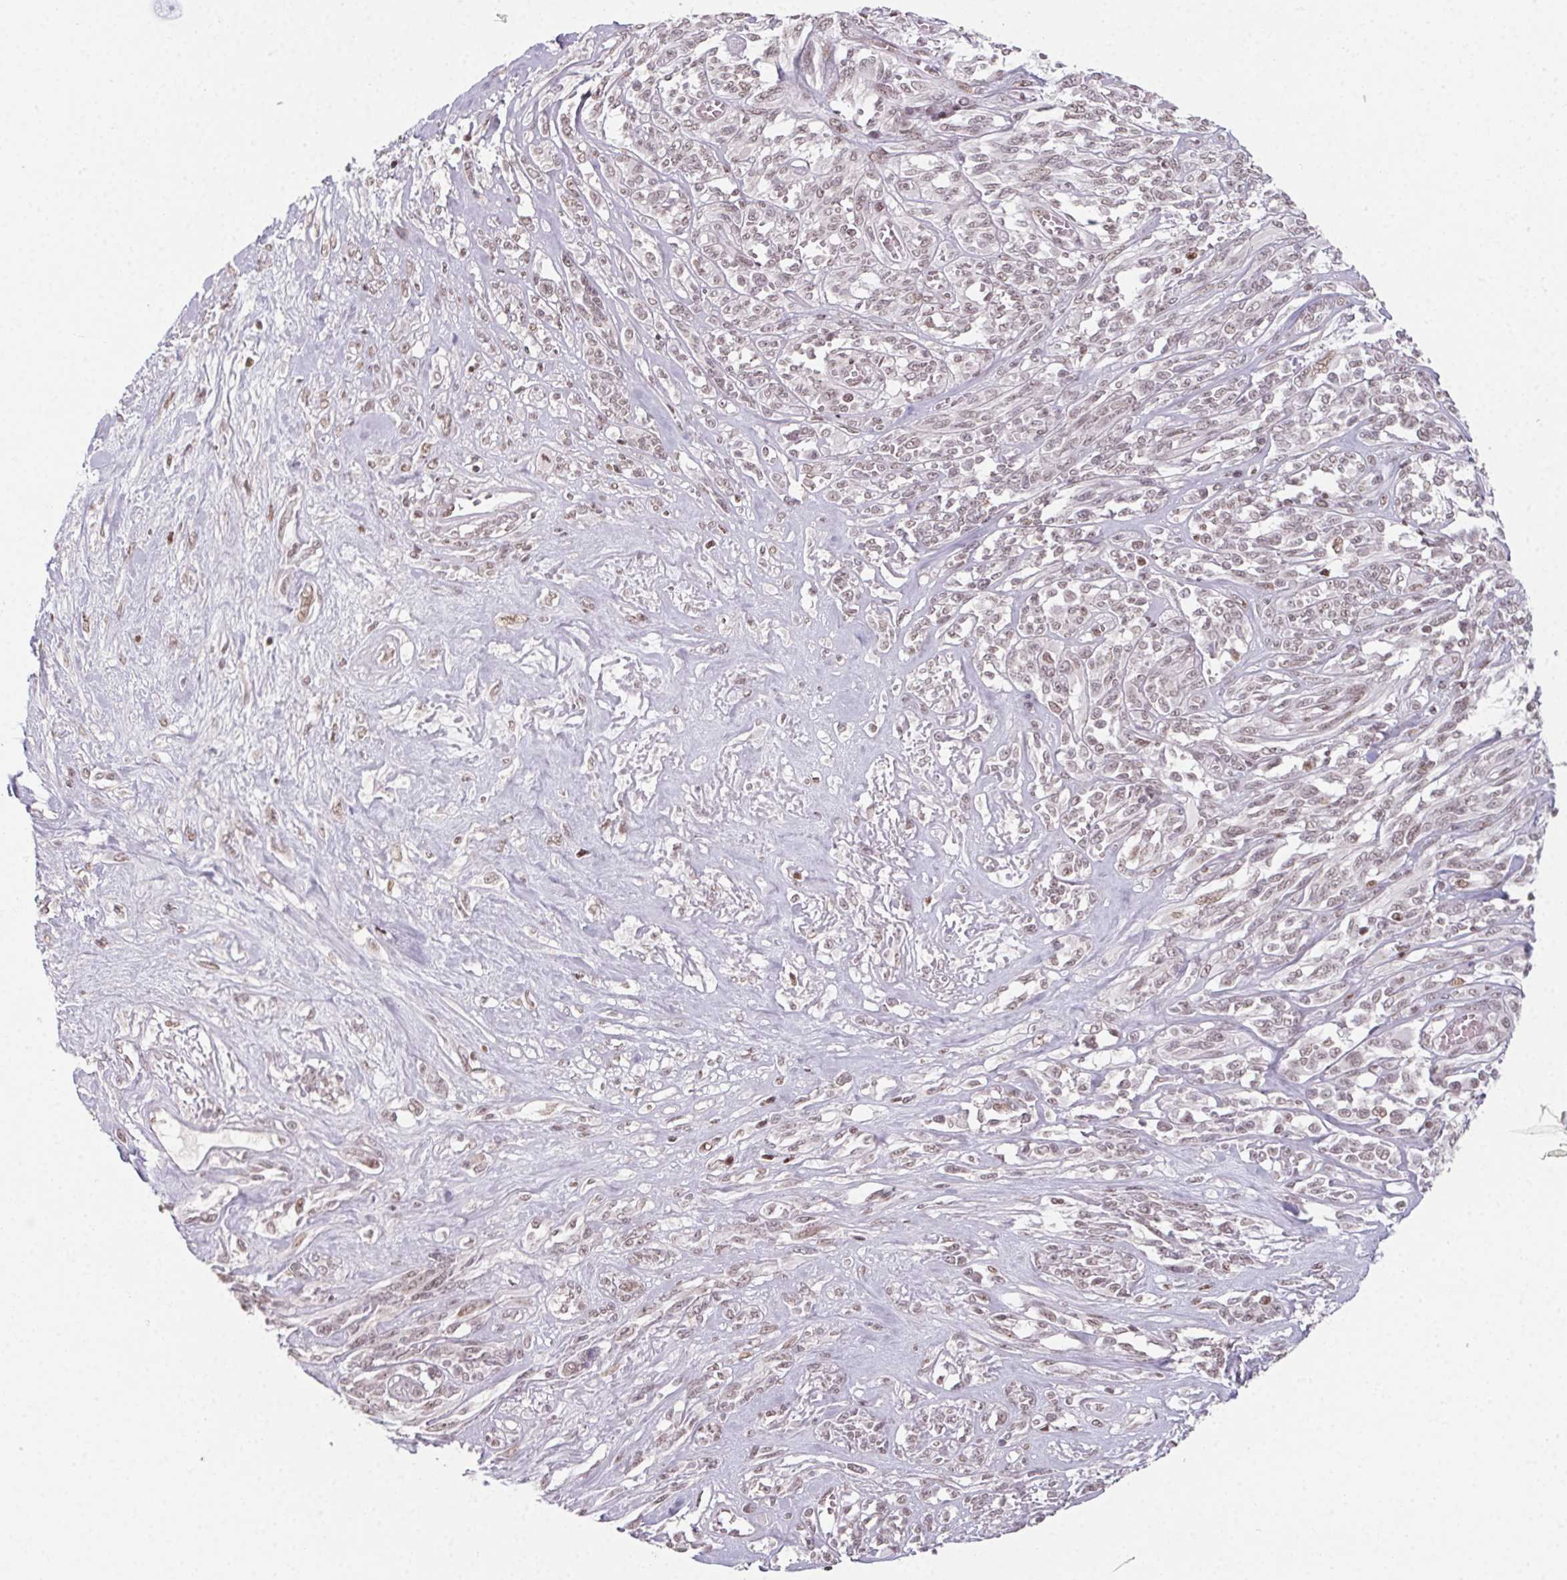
{"staining": {"intensity": "weak", "quantity": "25%-75%", "location": "nuclear"}, "tissue": "melanoma", "cell_type": "Tumor cells", "image_type": "cancer", "snomed": [{"axis": "morphology", "description": "Malignant melanoma, NOS"}, {"axis": "topography", "description": "Skin"}], "caption": "Melanoma stained for a protein (brown) displays weak nuclear positive positivity in approximately 25%-75% of tumor cells.", "gene": "KMT2A", "patient": {"sex": "female", "age": 91}}